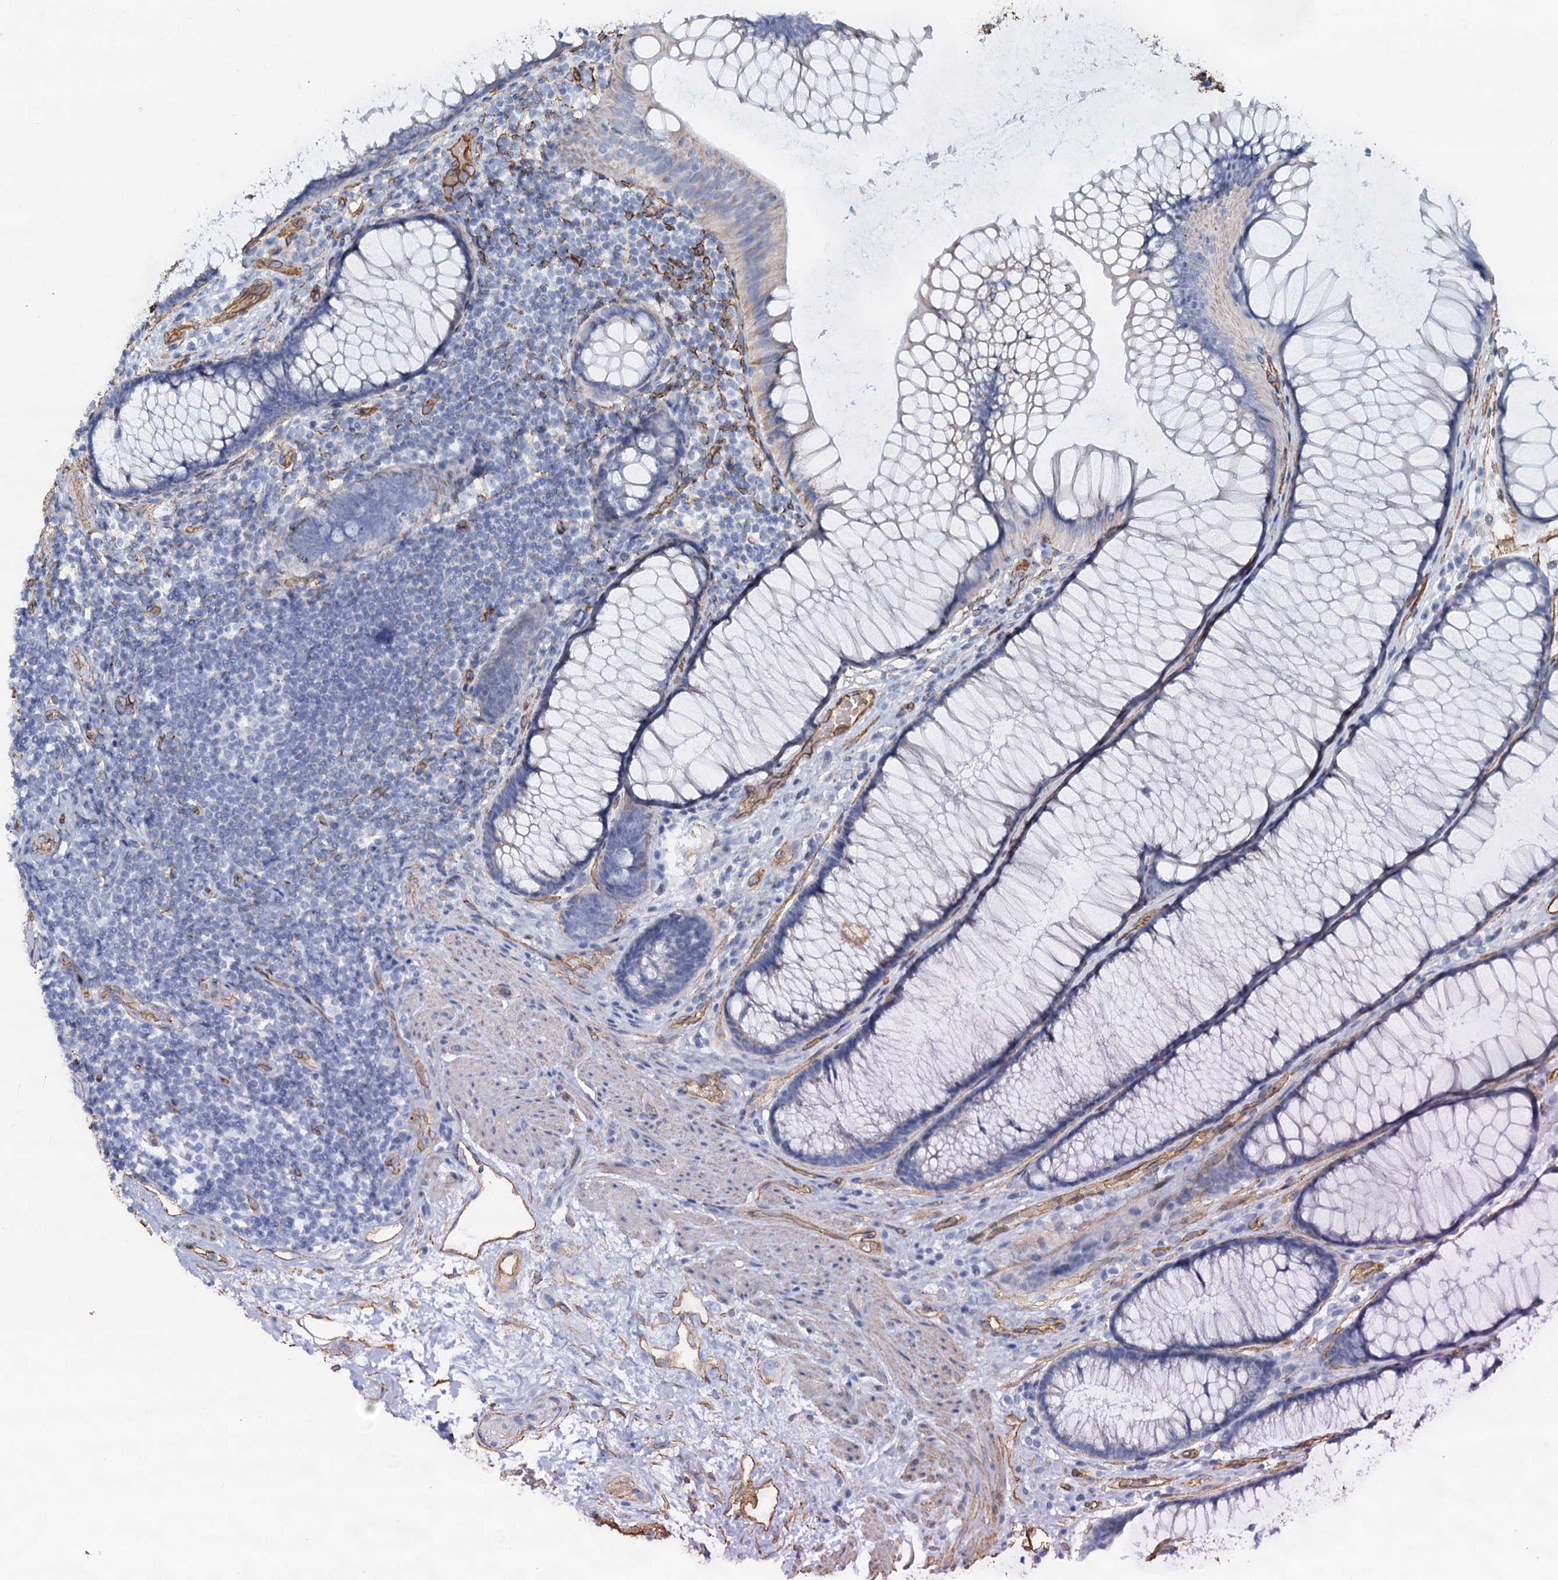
{"staining": {"intensity": "moderate", "quantity": ">75%", "location": "cytoplasmic/membranous"}, "tissue": "colon", "cell_type": "Endothelial cells", "image_type": "normal", "snomed": [{"axis": "morphology", "description": "Normal tissue, NOS"}, {"axis": "topography", "description": "Colon"}], "caption": "A medium amount of moderate cytoplasmic/membranous expression is appreciated in approximately >75% of endothelial cells in unremarkable colon.", "gene": "DGKG", "patient": {"sex": "female", "age": 82}}